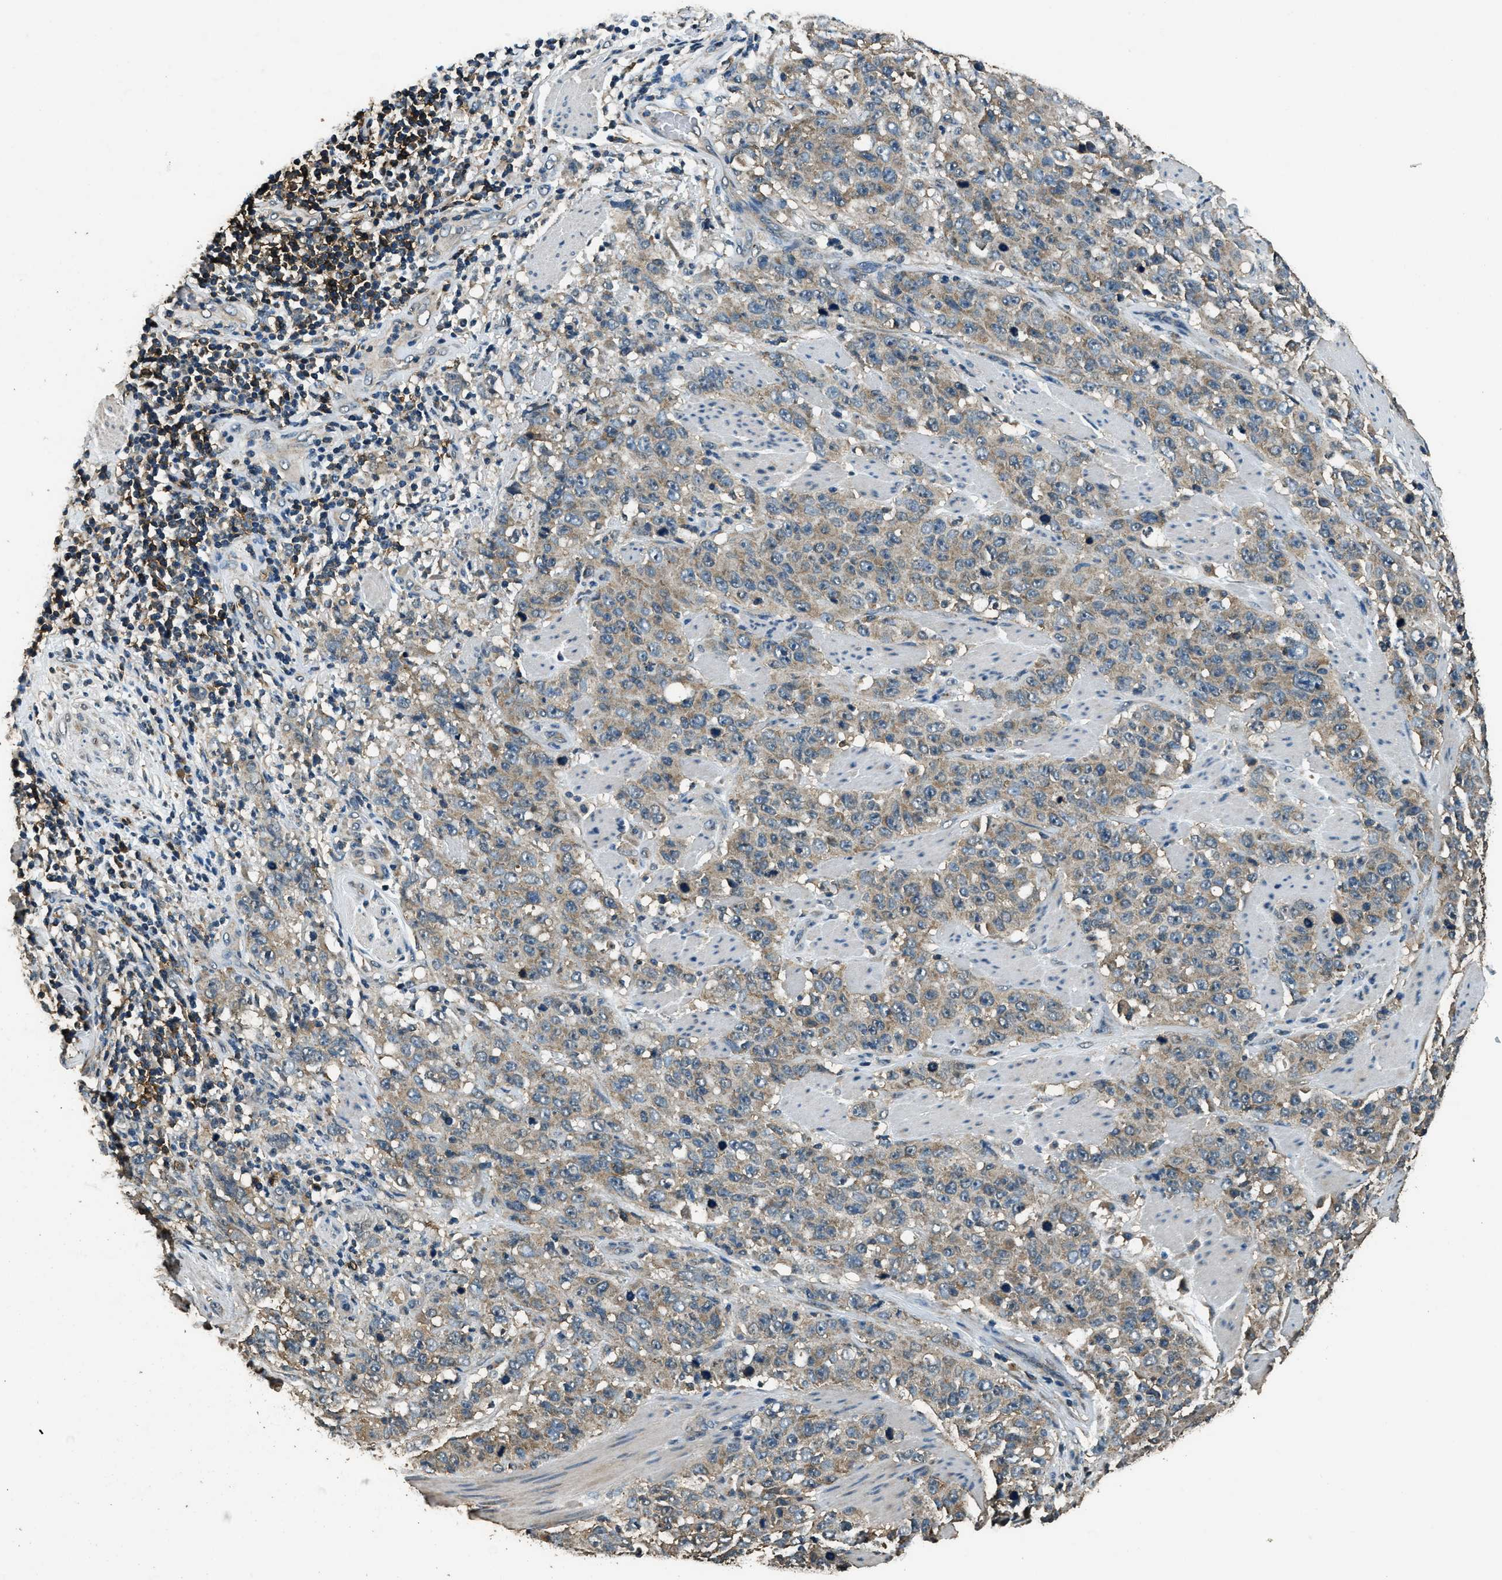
{"staining": {"intensity": "weak", "quantity": ">75%", "location": "cytoplasmic/membranous"}, "tissue": "stomach cancer", "cell_type": "Tumor cells", "image_type": "cancer", "snomed": [{"axis": "morphology", "description": "Adenocarcinoma, NOS"}, {"axis": "topography", "description": "Stomach"}], "caption": "Protein staining exhibits weak cytoplasmic/membranous staining in about >75% of tumor cells in stomach adenocarcinoma.", "gene": "SALL3", "patient": {"sex": "male", "age": 48}}